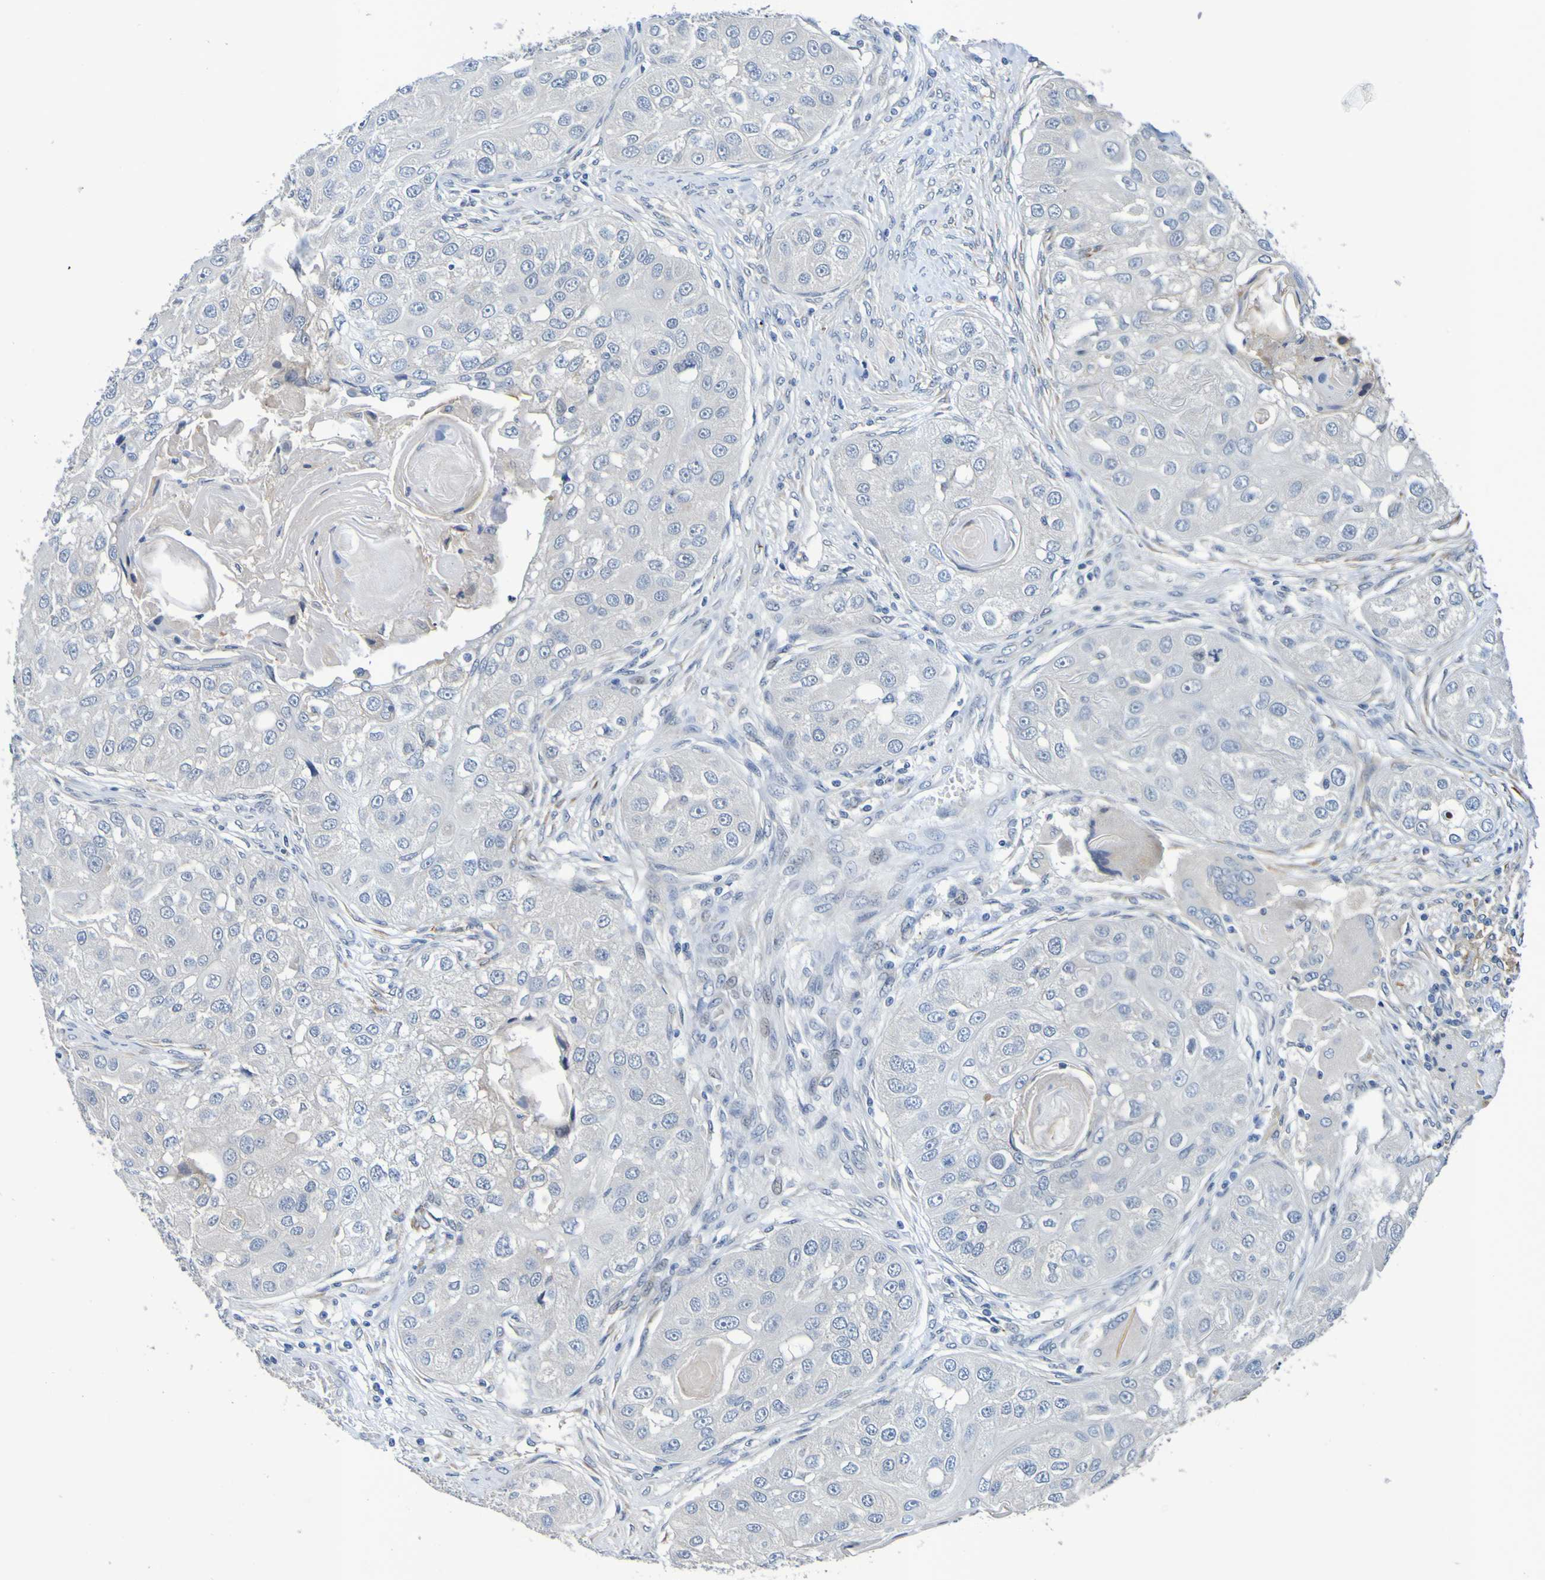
{"staining": {"intensity": "negative", "quantity": "none", "location": "none"}, "tissue": "head and neck cancer", "cell_type": "Tumor cells", "image_type": "cancer", "snomed": [{"axis": "morphology", "description": "Normal tissue, NOS"}, {"axis": "morphology", "description": "Squamous cell carcinoma, NOS"}, {"axis": "topography", "description": "Skeletal muscle"}, {"axis": "topography", "description": "Head-Neck"}], "caption": "An immunohistochemistry (IHC) image of head and neck cancer is shown. There is no staining in tumor cells of head and neck cancer. Brightfield microscopy of immunohistochemistry stained with DAB (brown) and hematoxylin (blue), captured at high magnification.", "gene": "VMA21", "patient": {"sex": "male", "age": 51}}